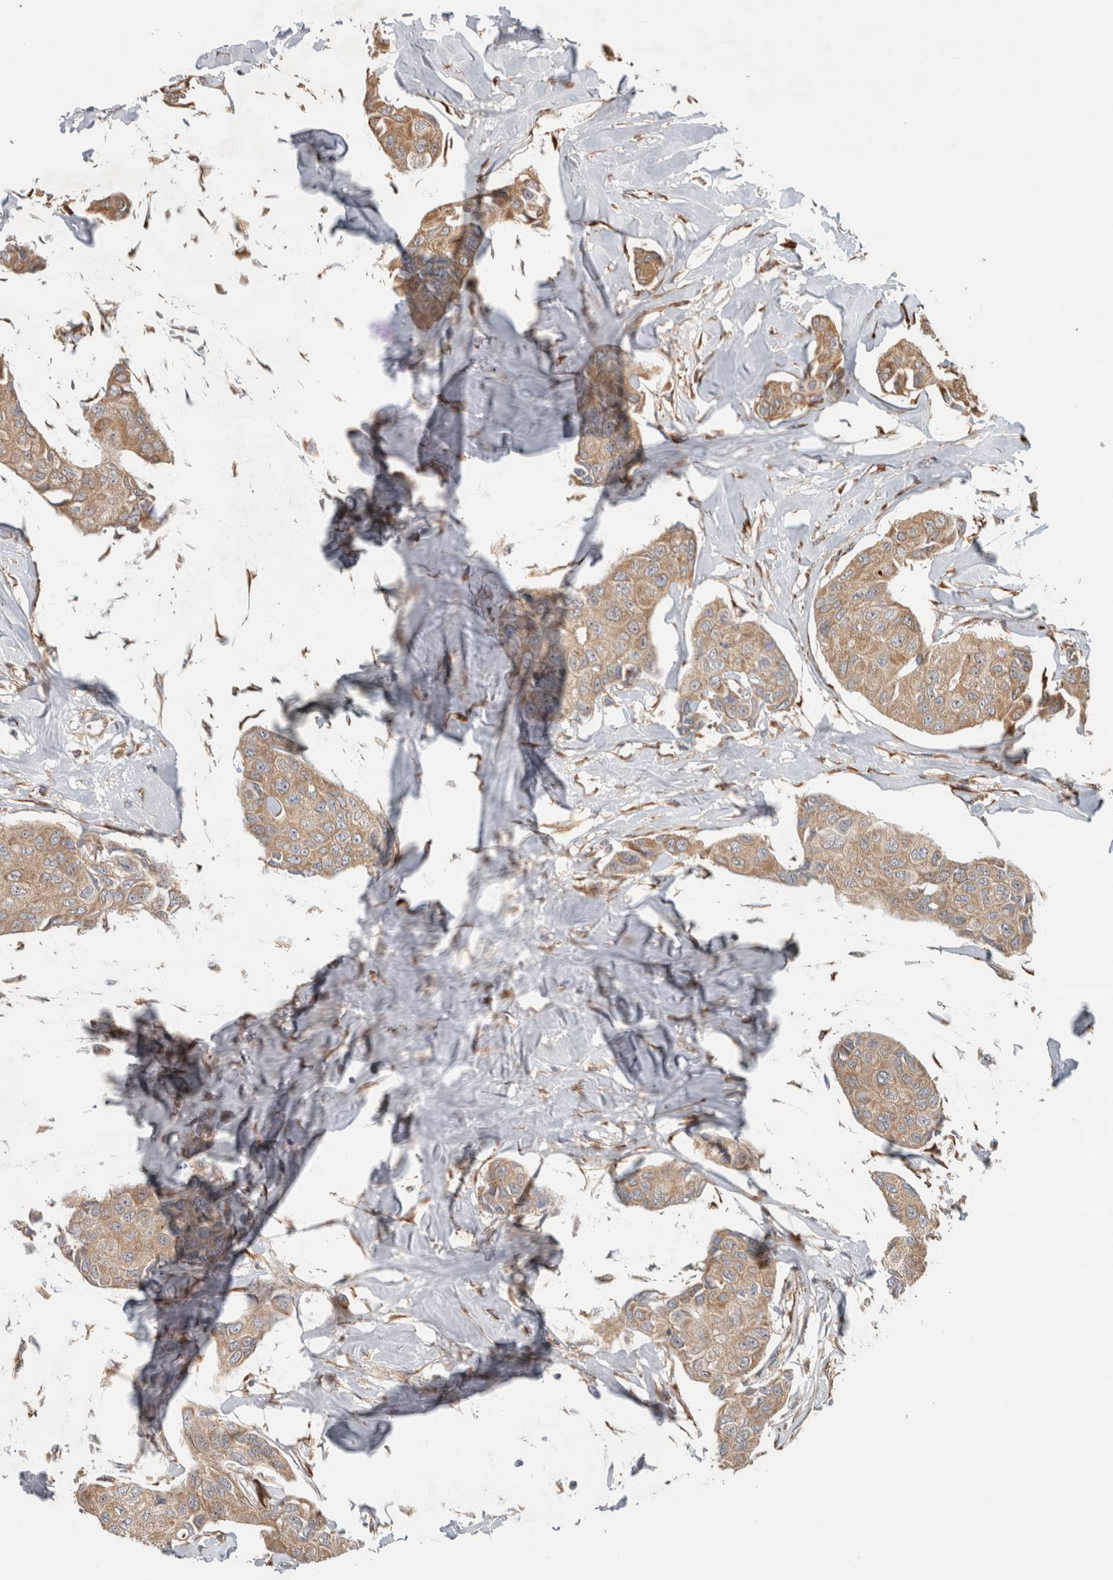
{"staining": {"intensity": "weak", "quantity": ">75%", "location": "cytoplasmic/membranous"}, "tissue": "breast cancer", "cell_type": "Tumor cells", "image_type": "cancer", "snomed": [{"axis": "morphology", "description": "Duct carcinoma"}, {"axis": "topography", "description": "Breast"}], "caption": "The histopathology image demonstrates immunohistochemical staining of breast cancer (infiltrating ductal carcinoma). There is weak cytoplasmic/membranous expression is seen in approximately >75% of tumor cells. Using DAB (3,3'-diaminobenzidine) (brown) and hematoxylin (blue) stains, captured at high magnification using brightfield microscopy.", "gene": "TUBD1", "patient": {"sex": "female", "age": 80}}